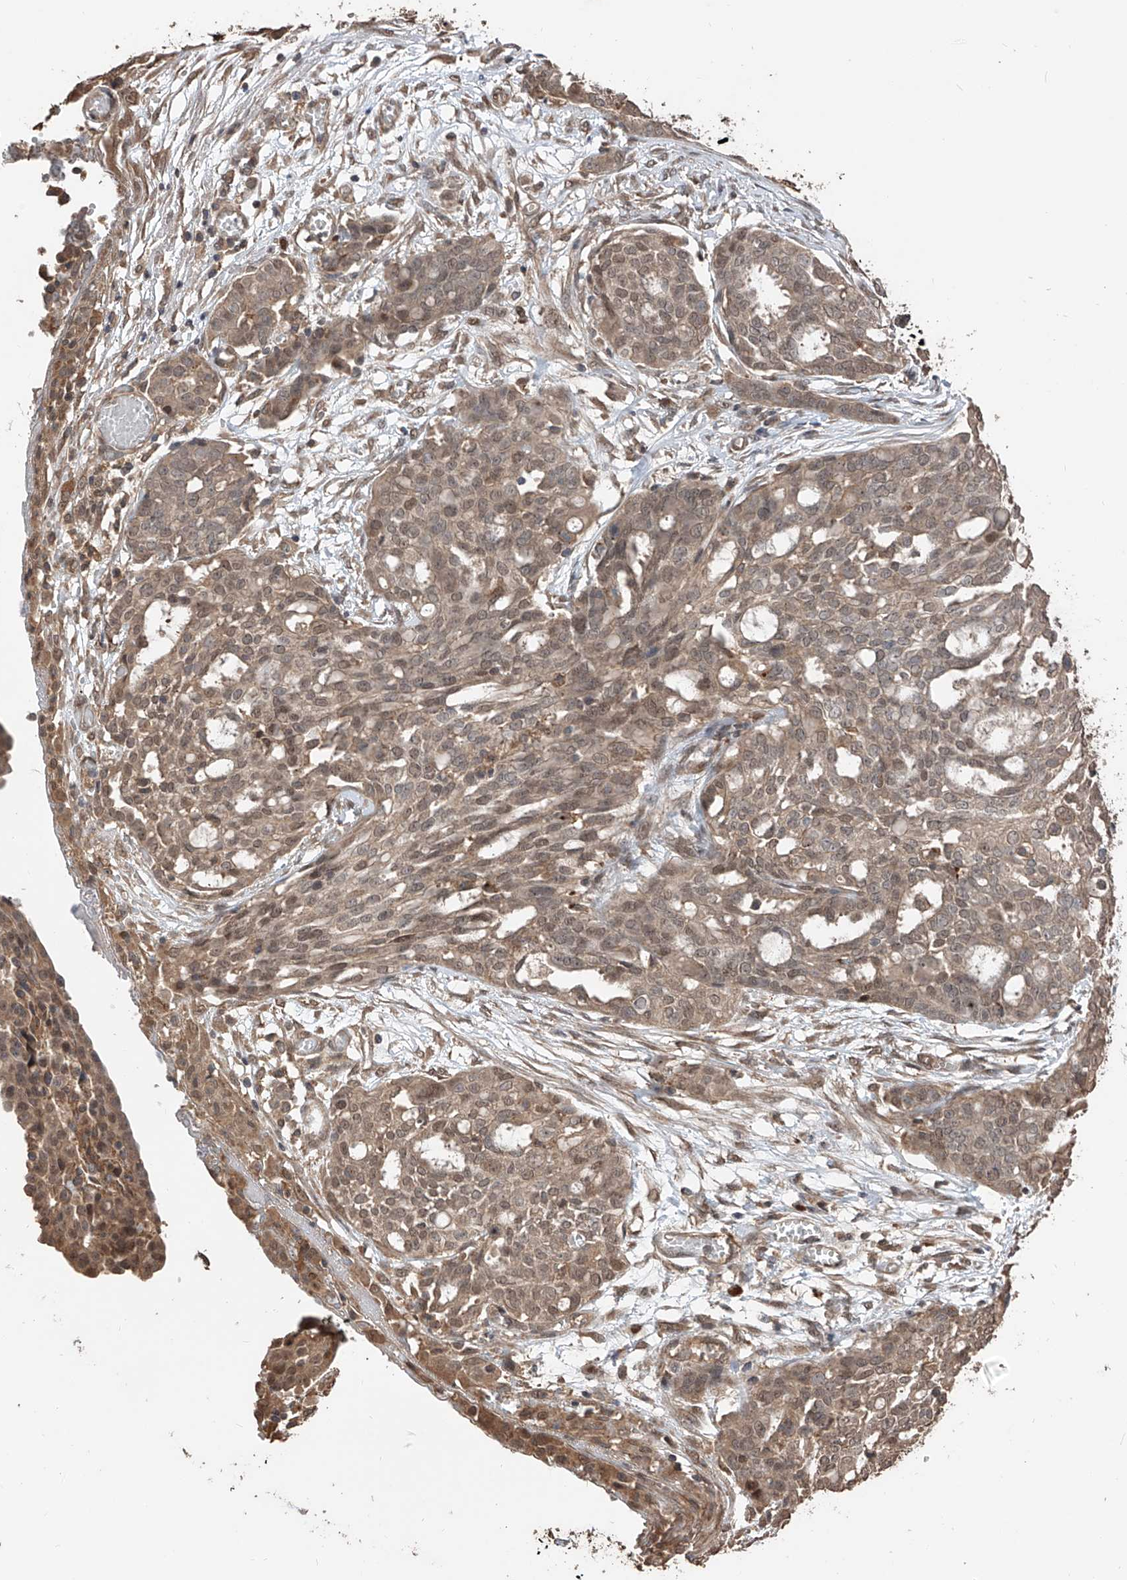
{"staining": {"intensity": "moderate", "quantity": "<25%", "location": "cytoplasmic/membranous,nuclear"}, "tissue": "ovarian cancer", "cell_type": "Tumor cells", "image_type": "cancer", "snomed": [{"axis": "morphology", "description": "Cystadenocarcinoma, serous, NOS"}, {"axis": "topography", "description": "Soft tissue"}, {"axis": "topography", "description": "Ovary"}], "caption": "Immunohistochemical staining of human ovarian serous cystadenocarcinoma shows moderate cytoplasmic/membranous and nuclear protein staining in approximately <25% of tumor cells.", "gene": "FAM135A", "patient": {"sex": "female", "age": 57}}